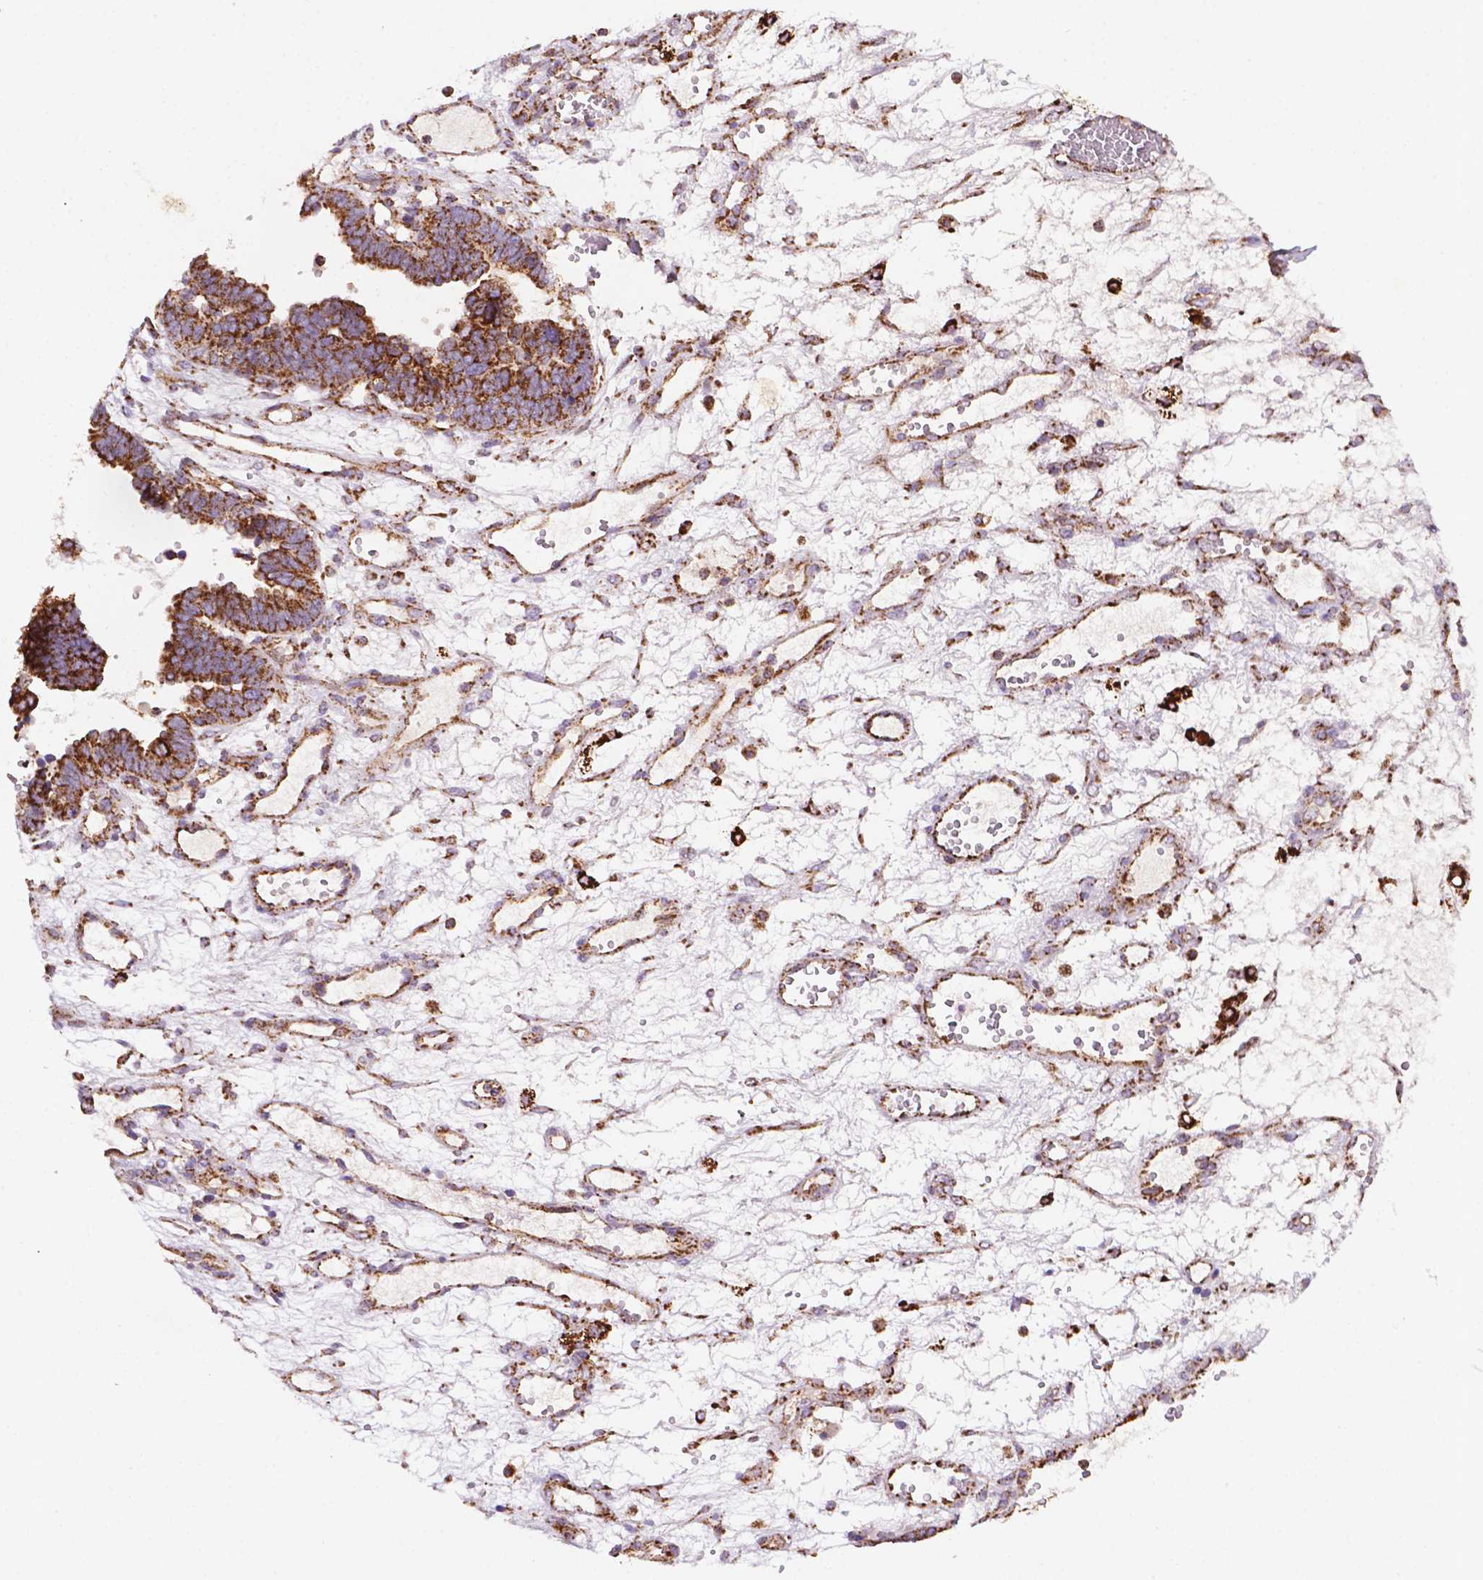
{"staining": {"intensity": "strong", "quantity": ">75%", "location": "cytoplasmic/membranous"}, "tissue": "ovarian cancer", "cell_type": "Tumor cells", "image_type": "cancer", "snomed": [{"axis": "morphology", "description": "Cystadenocarcinoma, serous, NOS"}, {"axis": "topography", "description": "Ovary"}], "caption": "A high amount of strong cytoplasmic/membranous staining is identified in about >75% of tumor cells in ovarian cancer (serous cystadenocarcinoma) tissue. The staining was performed using DAB (3,3'-diaminobenzidine), with brown indicating positive protein expression. Nuclei are stained blue with hematoxylin.", "gene": "ILVBL", "patient": {"sex": "female", "age": 51}}